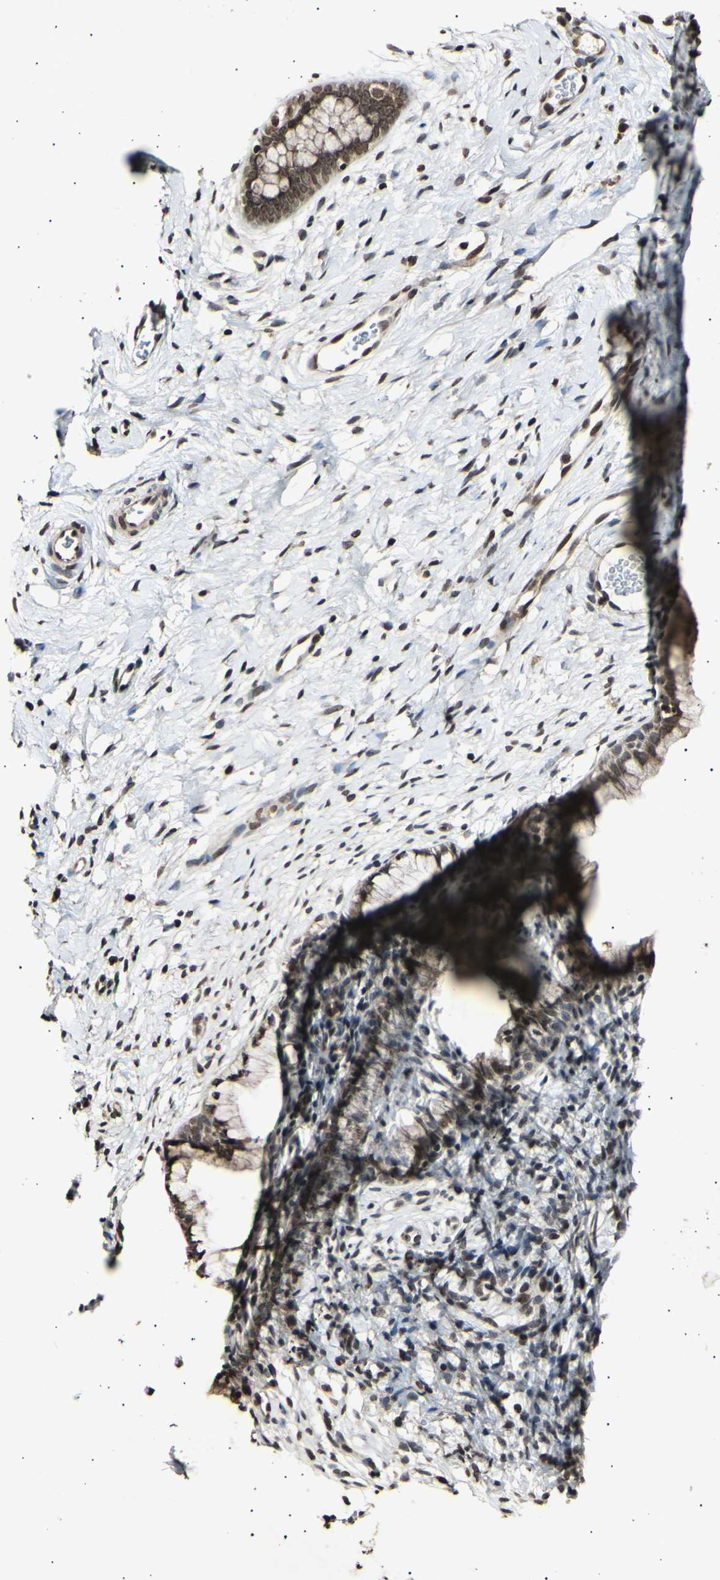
{"staining": {"intensity": "moderate", "quantity": ">75%", "location": "cytoplasmic/membranous,nuclear"}, "tissue": "cervix", "cell_type": "Glandular cells", "image_type": "normal", "snomed": [{"axis": "morphology", "description": "Normal tissue, NOS"}, {"axis": "topography", "description": "Cervix"}], "caption": "This is a photomicrograph of immunohistochemistry (IHC) staining of unremarkable cervix, which shows moderate expression in the cytoplasmic/membranous,nuclear of glandular cells.", "gene": "ANAPC7", "patient": {"sex": "female", "age": 65}}